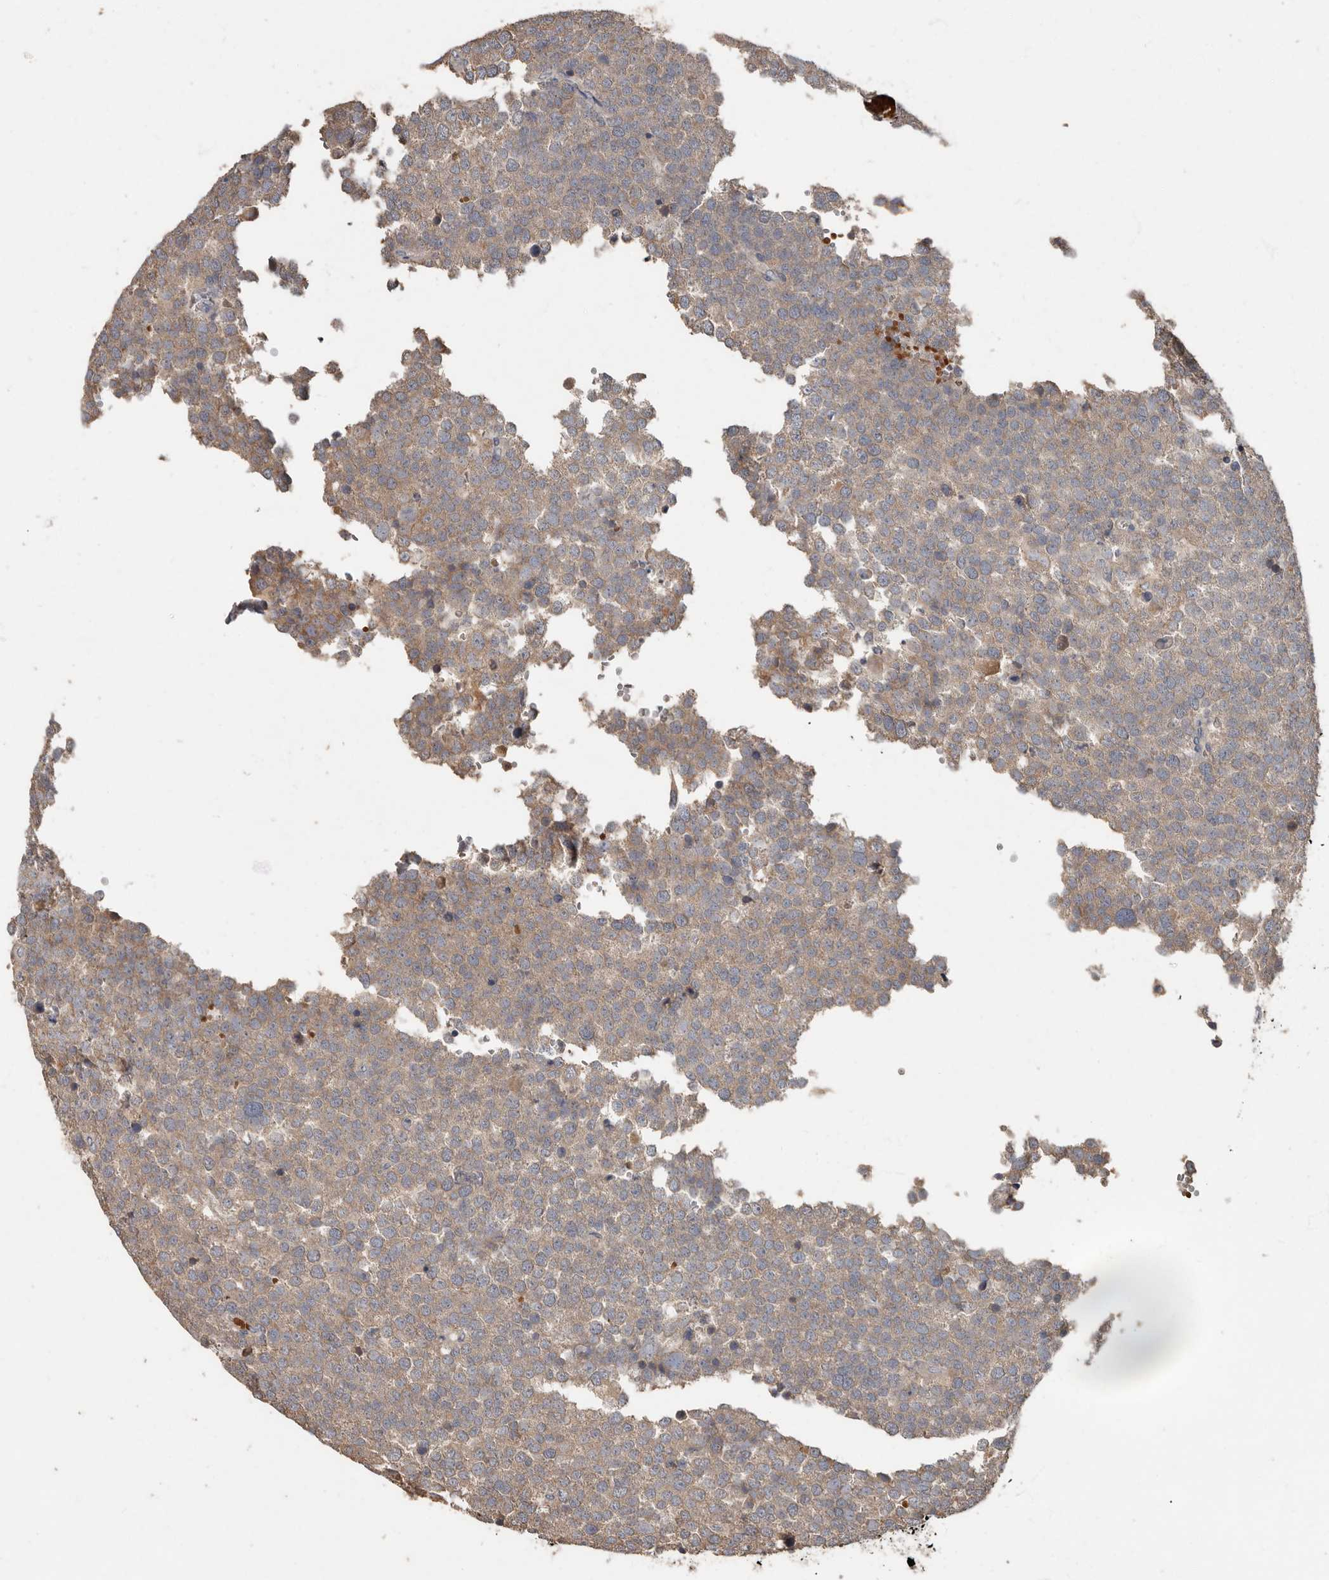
{"staining": {"intensity": "weak", "quantity": ">75%", "location": "cytoplasmic/membranous"}, "tissue": "testis cancer", "cell_type": "Tumor cells", "image_type": "cancer", "snomed": [{"axis": "morphology", "description": "Seminoma, NOS"}, {"axis": "topography", "description": "Testis"}], "caption": "Immunohistochemical staining of human testis seminoma demonstrates low levels of weak cytoplasmic/membranous protein staining in about >75% of tumor cells. (DAB IHC, brown staining for protein, blue staining for nuclei).", "gene": "KIF26B", "patient": {"sex": "male", "age": 71}}